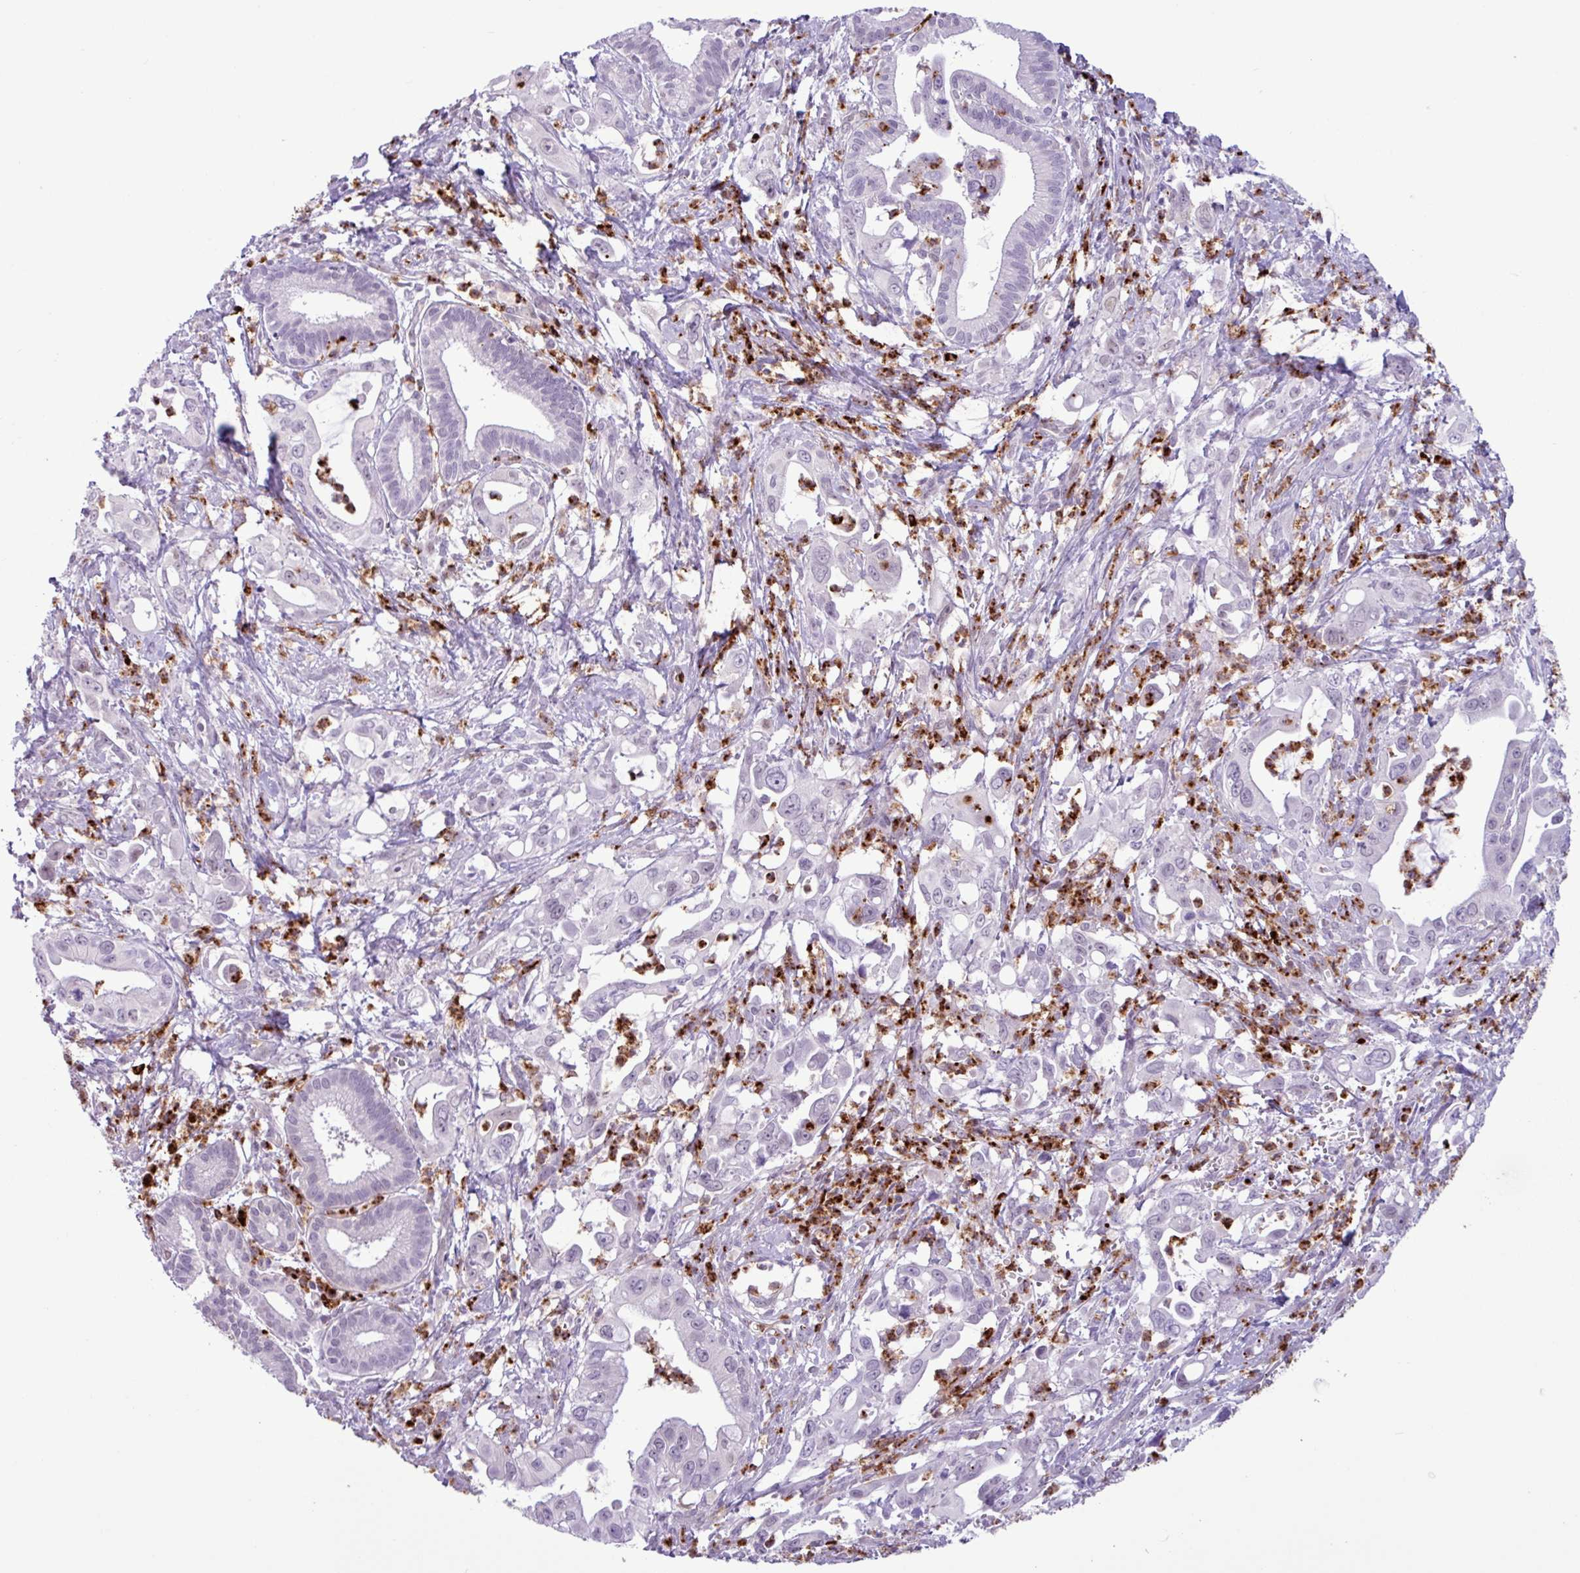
{"staining": {"intensity": "negative", "quantity": "none", "location": "none"}, "tissue": "pancreatic cancer", "cell_type": "Tumor cells", "image_type": "cancer", "snomed": [{"axis": "morphology", "description": "Adenocarcinoma, NOS"}, {"axis": "topography", "description": "Pancreas"}], "caption": "The photomicrograph reveals no significant staining in tumor cells of pancreatic adenocarcinoma.", "gene": "TMEM178A", "patient": {"sex": "male", "age": 61}}